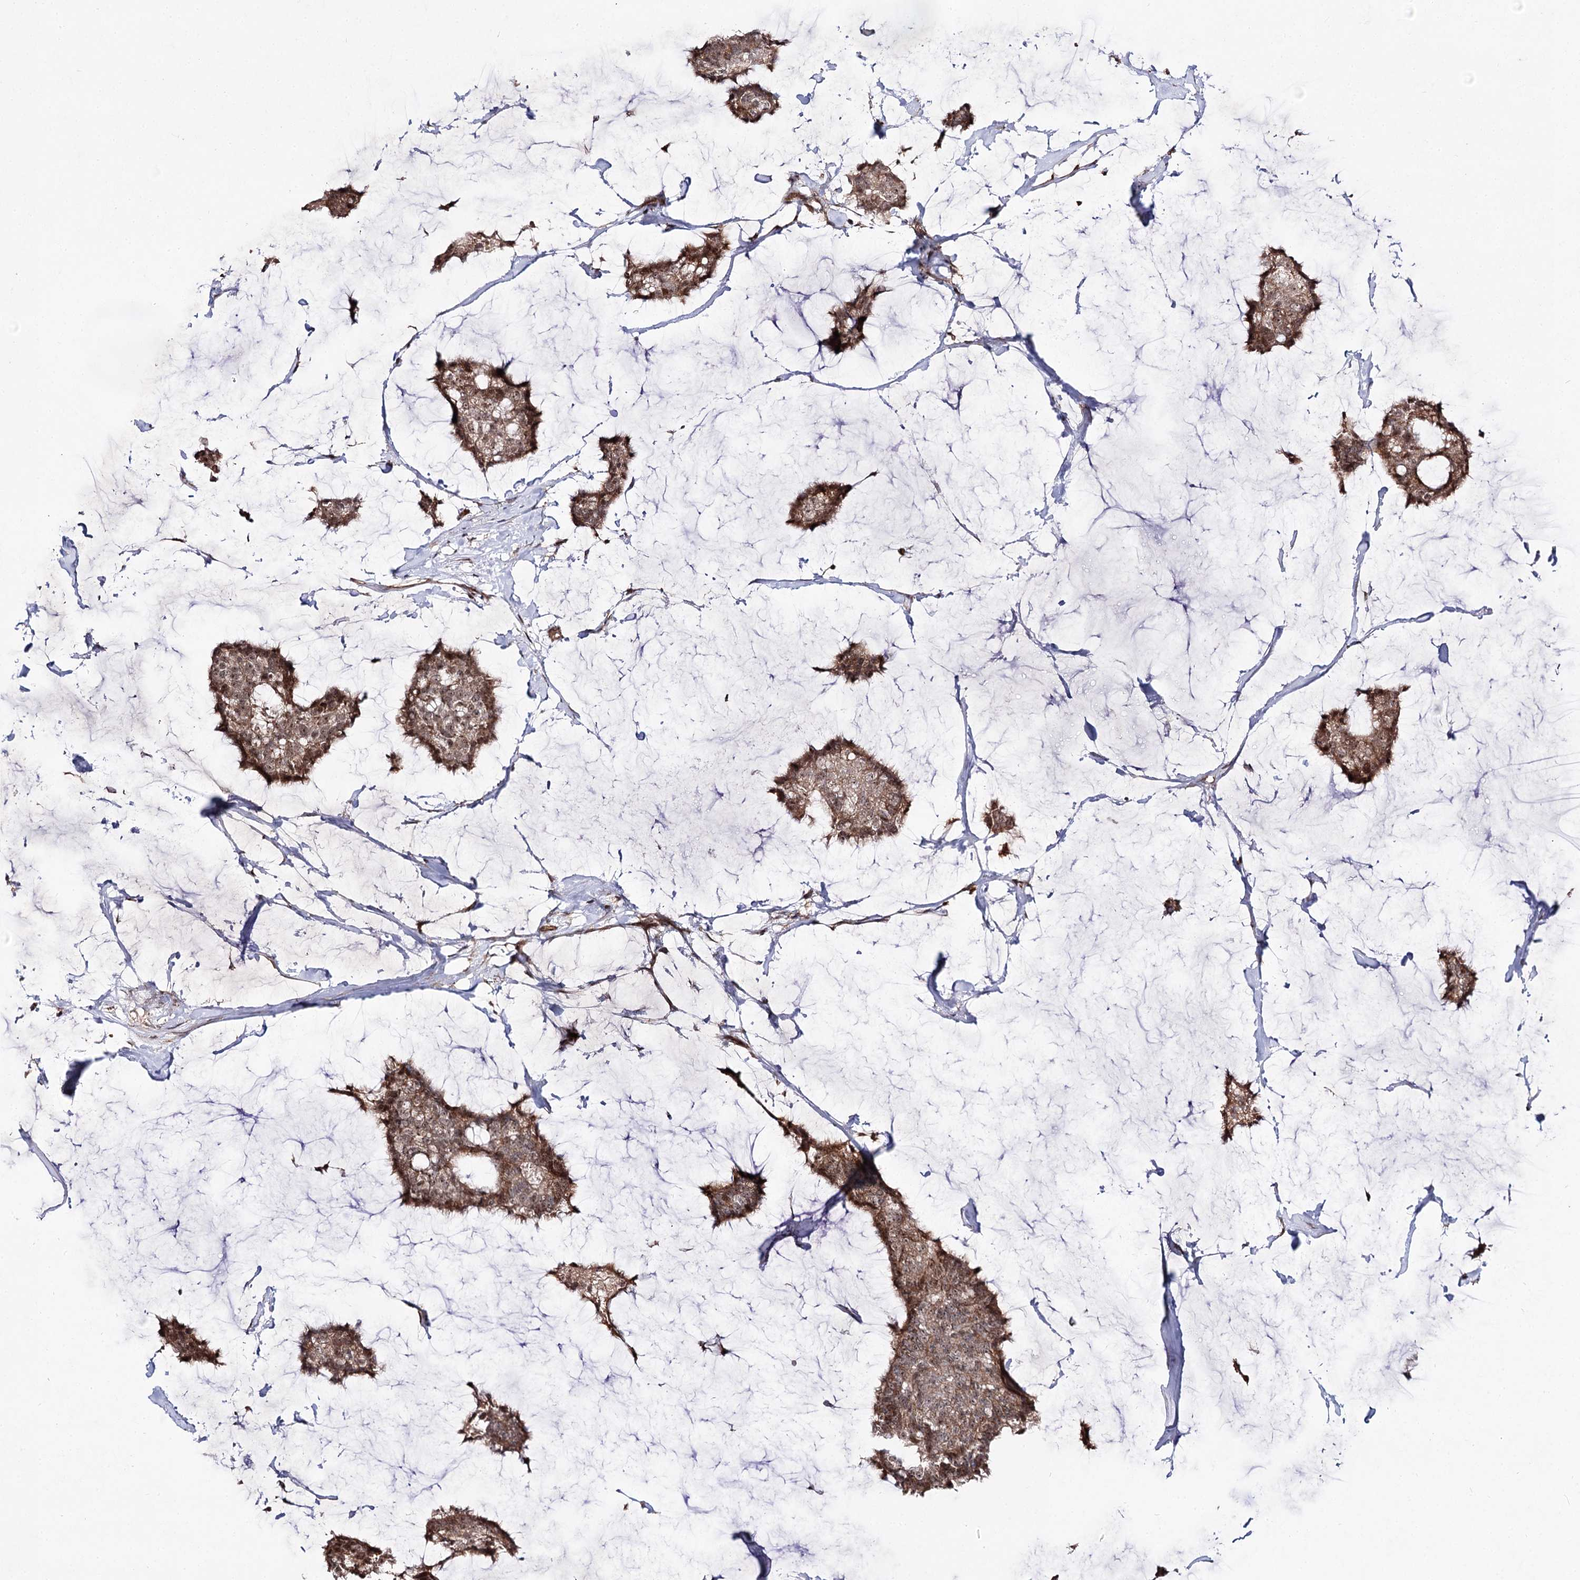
{"staining": {"intensity": "moderate", "quantity": ">75%", "location": "cytoplasmic/membranous"}, "tissue": "breast cancer", "cell_type": "Tumor cells", "image_type": "cancer", "snomed": [{"axis": "morphology", "description": "Duct carcinoma"}, {"axis": "topography", "description": "Breast"}], "caption": "A histopathology image of breast cancer stained for a protein demonstrates moderate cytoplasmic/membranous brown staining in tumor cells.", "gene": "RRP9", "patient": {"sex": "female", "age": 93}}